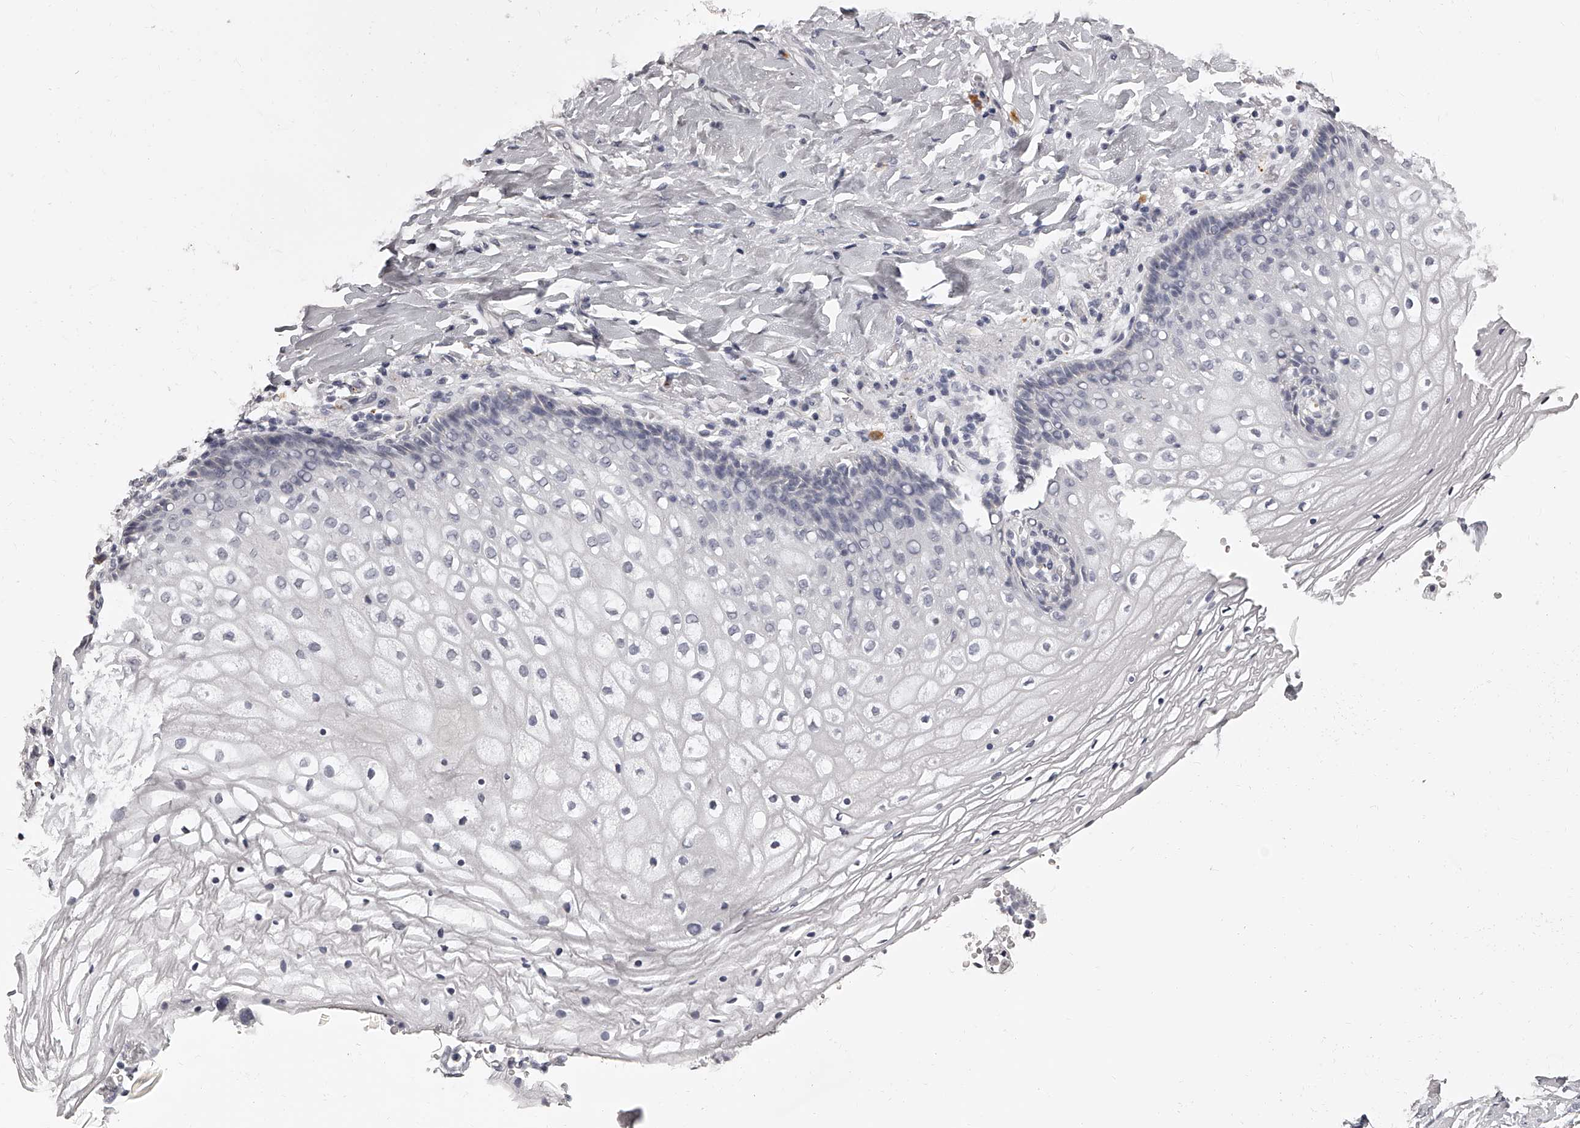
{"staining": {"intensity": "negative", "quantity": "none", "location": "none"}, "tissue": "vagina", "cell_type": "Squamous epithelial cells", "image_type": "normal", "snomed": [{"axis": "morphology", "description": "Normal tissue, NOS"}, {"axis": "topography", "description": "Vagina"}], "caption": "IHC histopathology image of normal vagina stained for a protein (brown), which exhibits no staining in squamous epithelial cells. (Immunohistochemistry (ihc), brightfield microscopy, high magnification).", "gene": "DMRT1", "patient": {"sex": "female", "age": 60}}